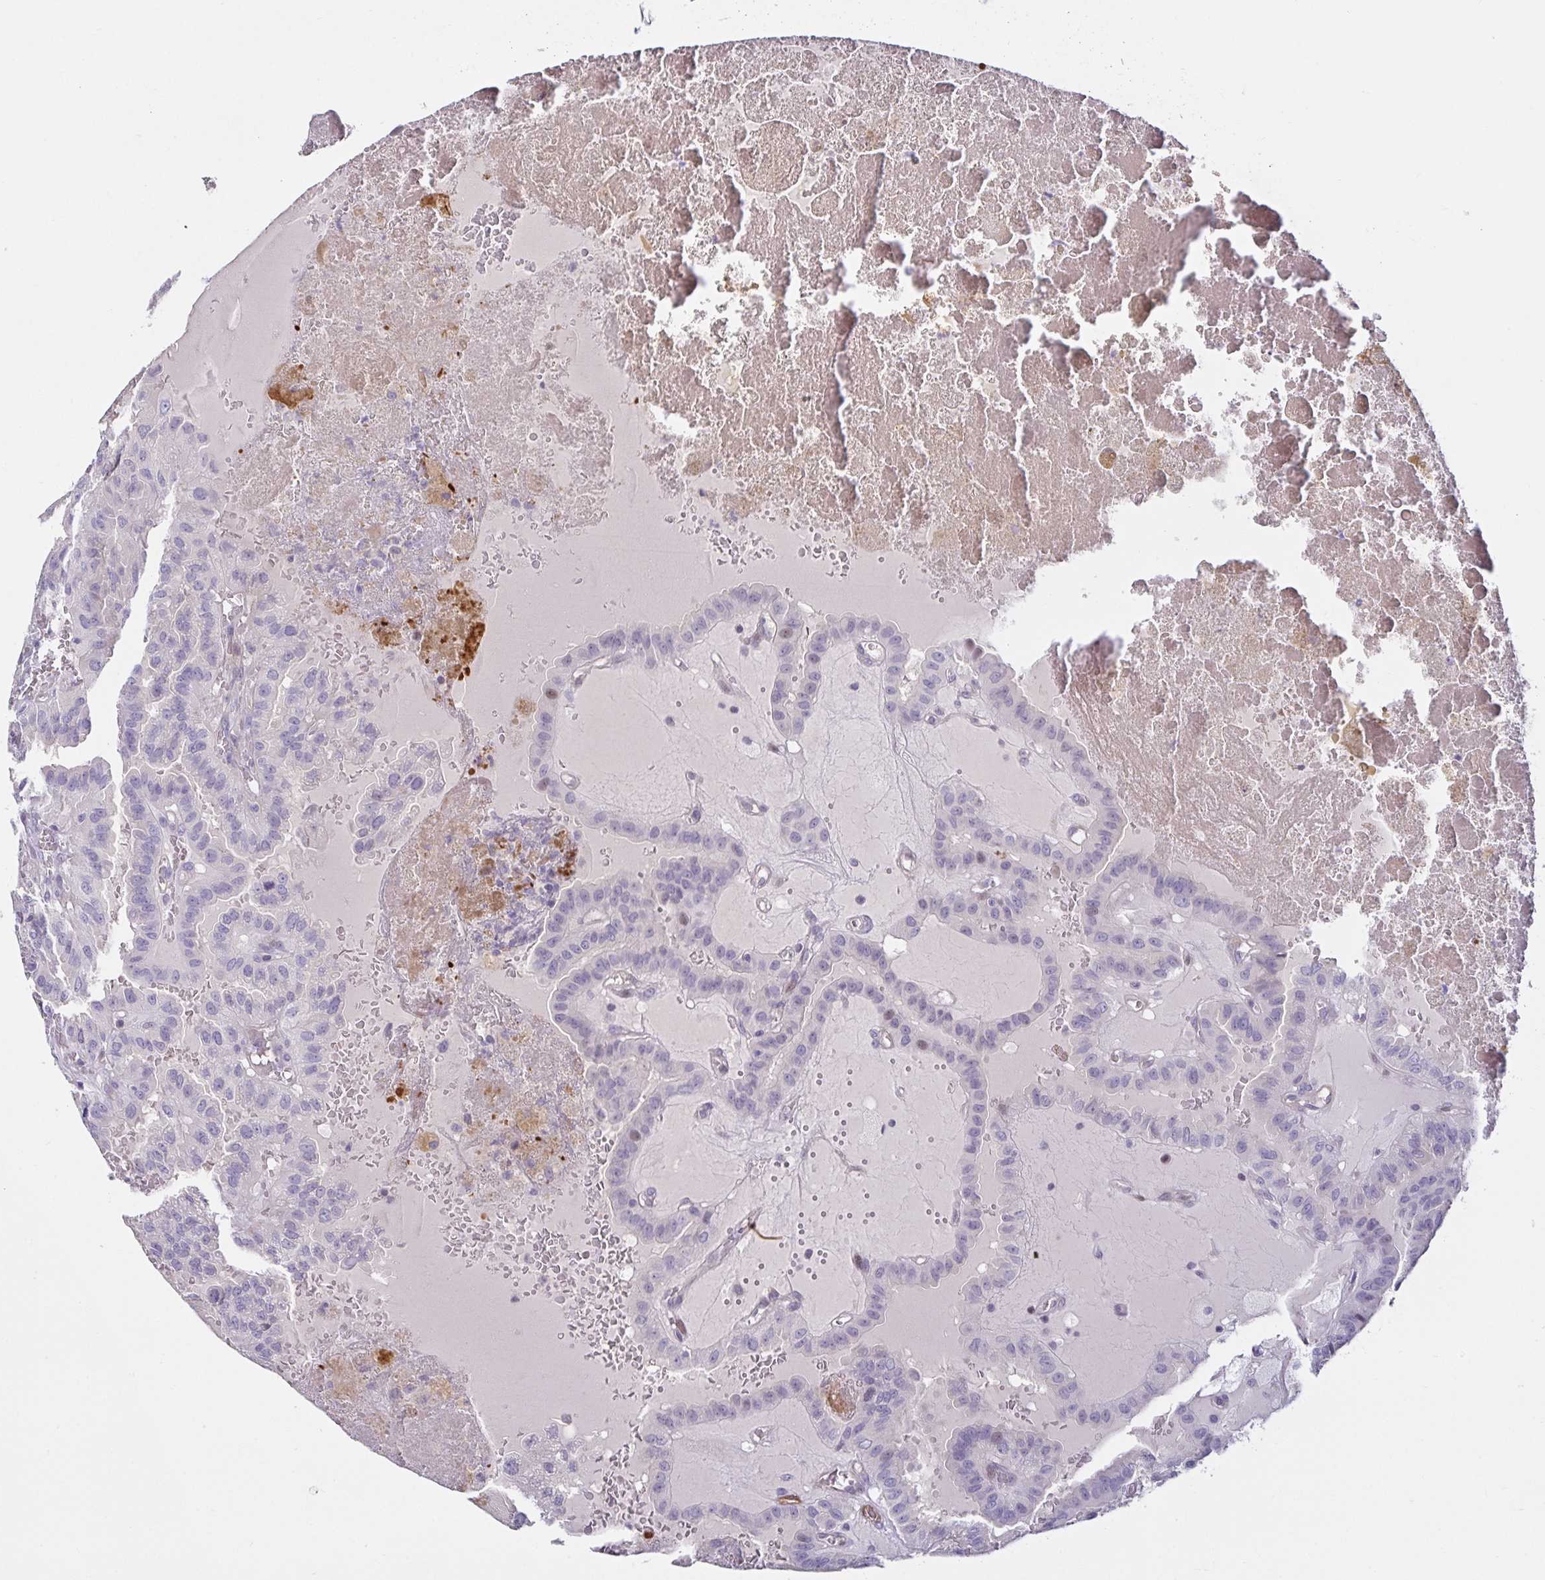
{"staining": {"intensity": "negative", "quantity": "none", "location": "none"}, "tissue": "thyroid cancer", "cell_type": "Tumor cells", "image_type": "cancer", "snomed": [{"axis": "morphology", "description": "Papillary adenocarcinoma, NOS"}, {"axis": "topography", "description": "Thyroid gland"}], "caption": "Immunohistochemical staining of human thyroid papillary adenocarcinoma demonstrates no significant staining in tumor cells.", "gene": "SPAG4", "patient": {"sex": "male", "age": 87}}